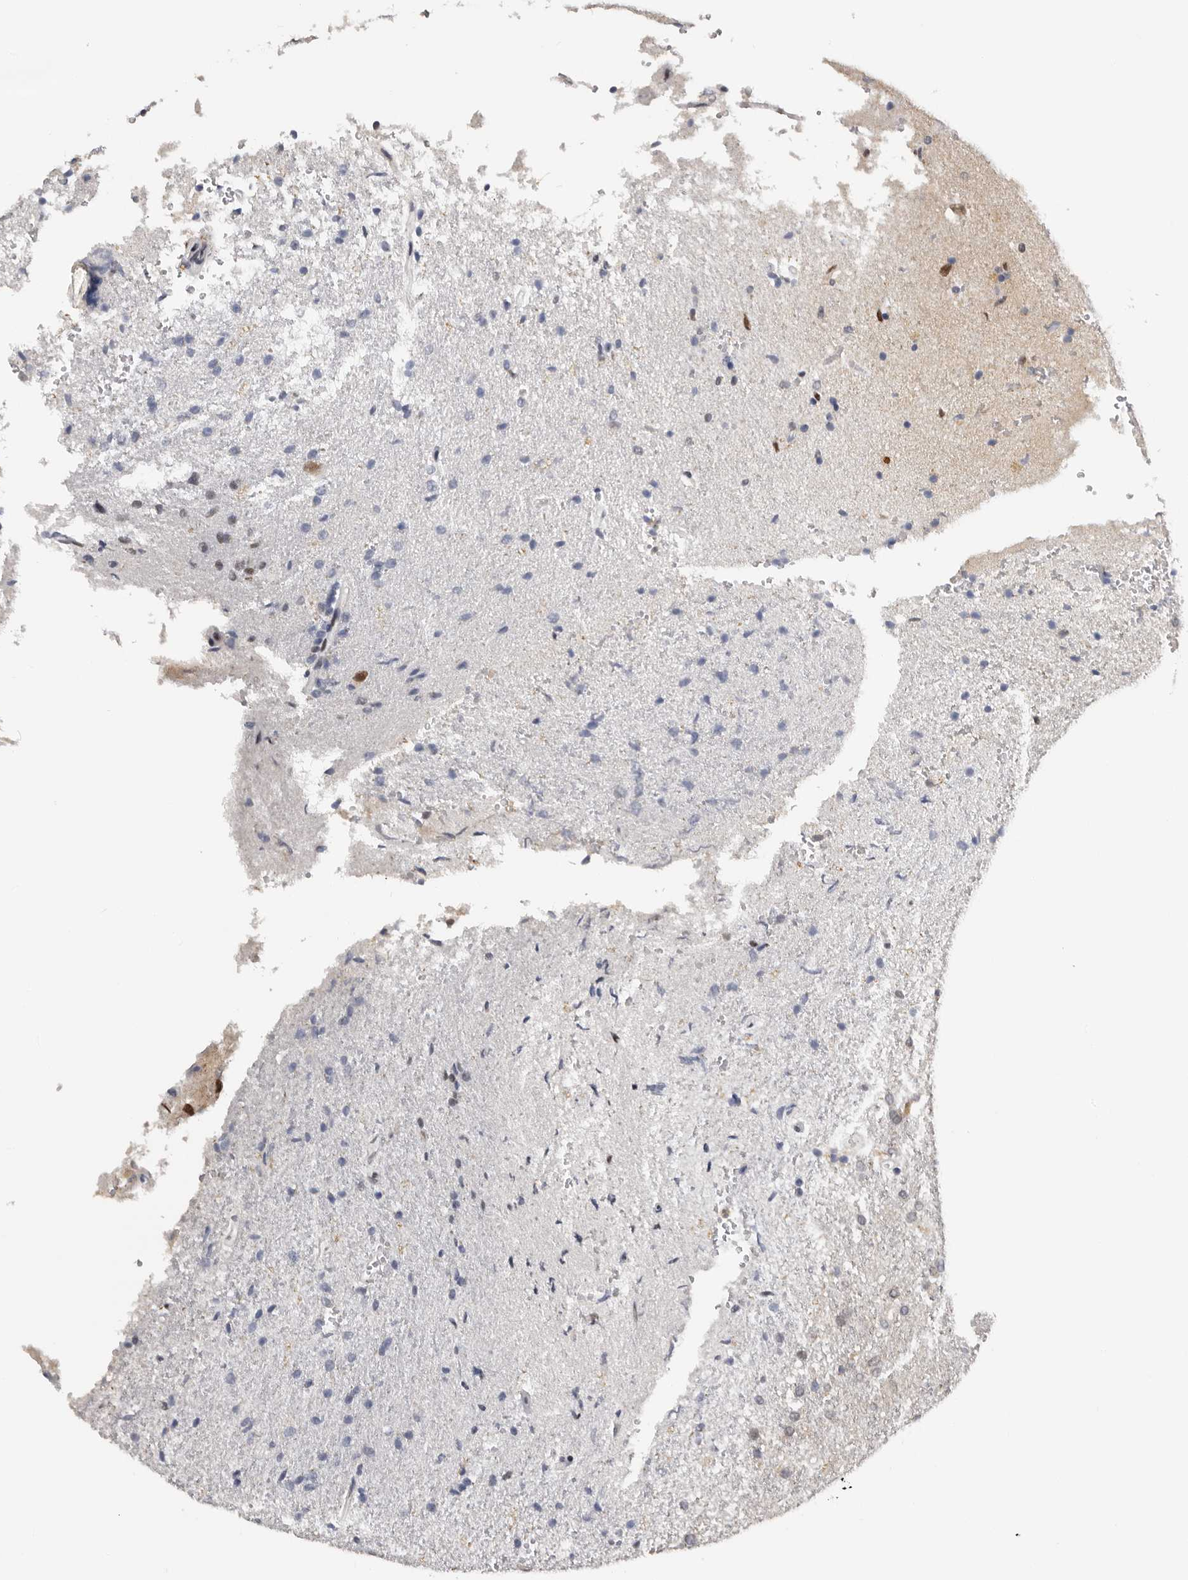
{"staining": {"intensity": "weak", "quantity": "<25%", "location": "nuclear"}, "tissue": "glioma", "cell_type": "Tumor cells", "image_type": "cancer", "snomed": [{"axis": "morphology", "description": "Glioma, malignant, High grade"}, {"axis": "topography", "description": "Brain"}], "caption": "Glioma was stained to show a protein in brown. There is no significant expression in tumor cells. (DAB IHC with hematoxylin counter stain).", "gene": "KIF2B", "patient": {"sex": "male", "age": 72}}